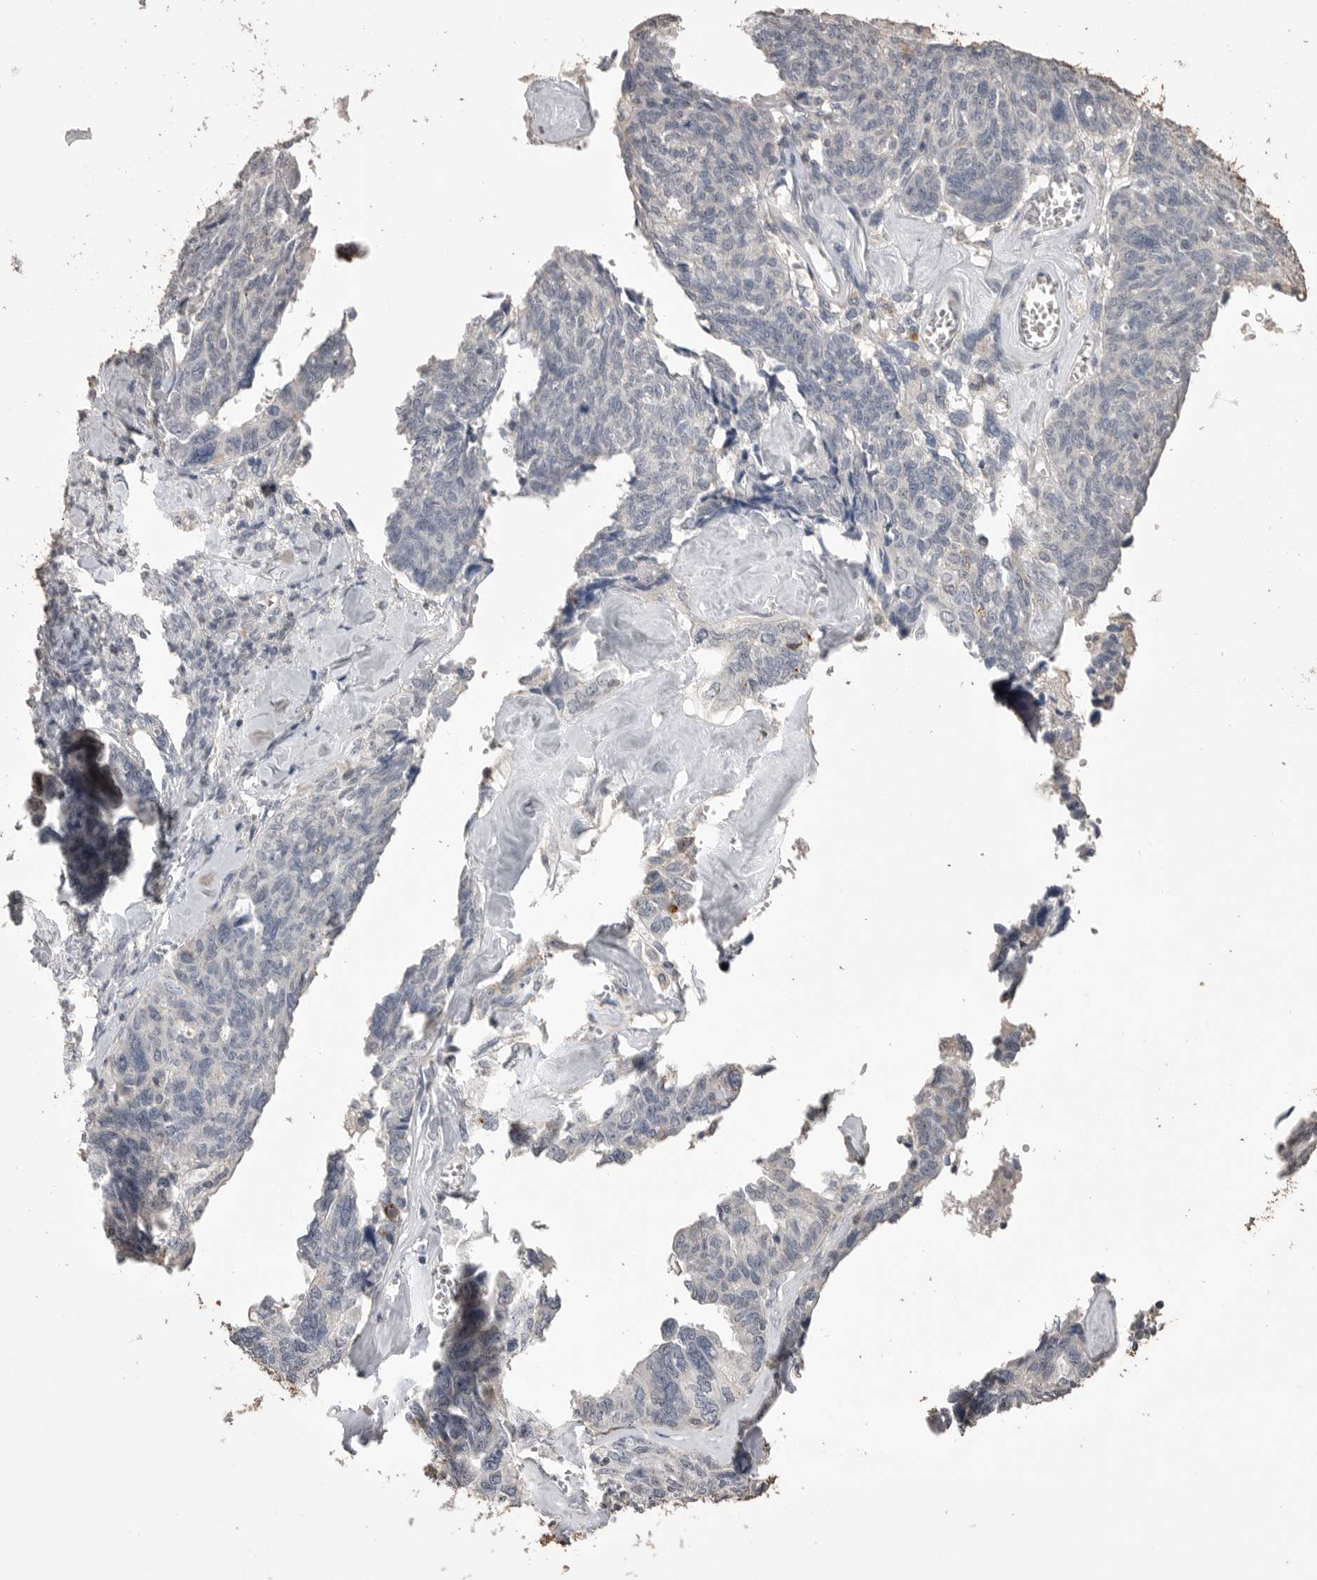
{"staining": {"intensity": "negative", "quantity": "none", "location": "none"}, "tissue": "ovarian cancer", "cell_type": "Tumor cells", "image_type": "cancer", "snomed": [{"axis": "morphology", "description": "Cystadenocarcinoma, serous, NOS"}, {"axis": "topography", "description": "Ovary"}], "caption": "Tumor cells show no significant protein staining in ovarian cancer (serous cystadenocarcinoma).", "gene": "MMP7", "patient": {"sex": "female", "age": 79}}